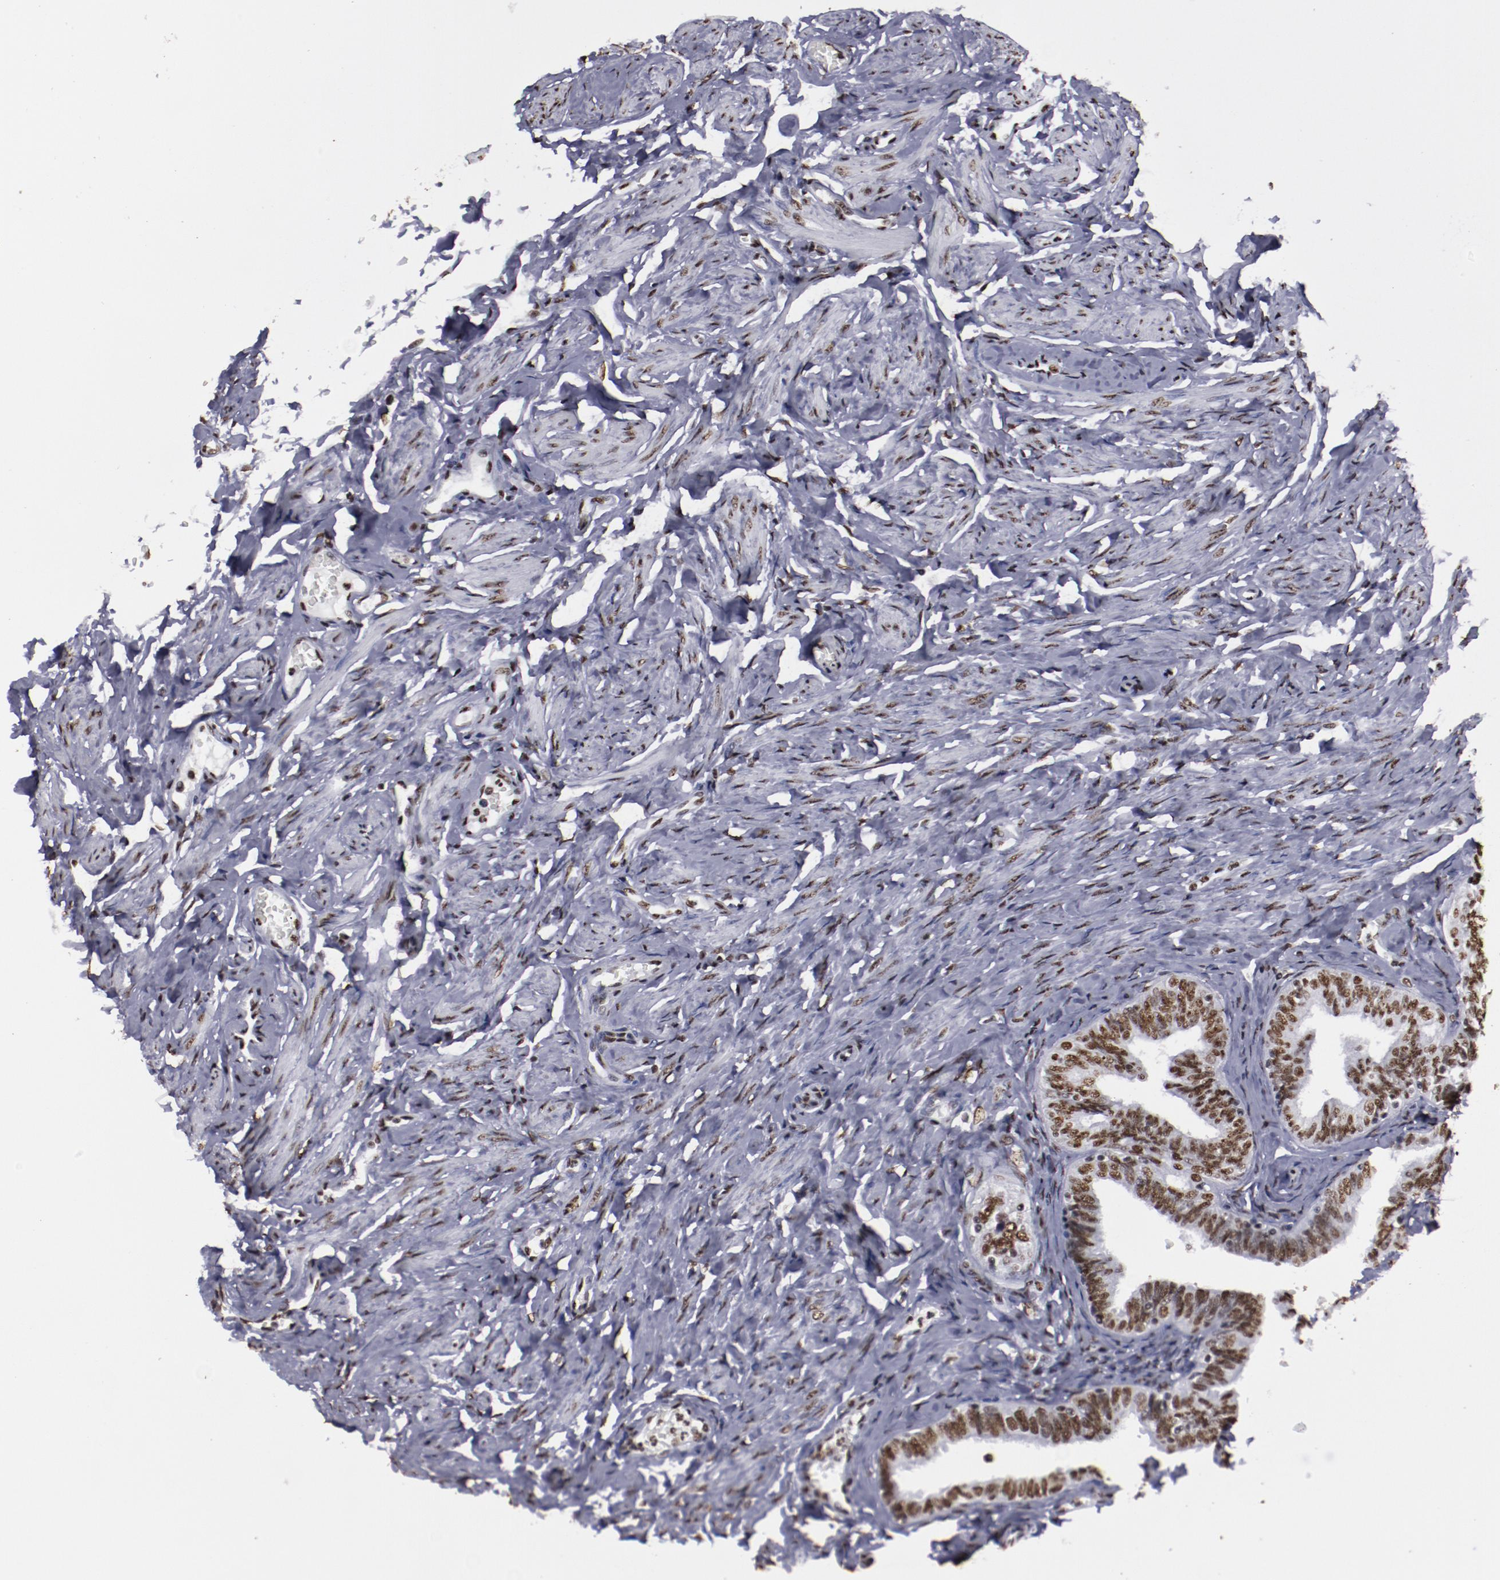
{"staining": {"intensity": "strong", "quantity": ">75%", "location": "nuclear"}, "tissue": "fallopian tube", "cell_type": "Glandular cells", "image_type": "normal", "snomed": [{"axis": "morphology", "description": "Normal tissue, NOS"}, {"axis": "topography", "description": "Fallopian tube"}, {"axis": "topography", "description": "Ovary"}], "caption": "High-magnification brightfield microscopy of unremarkable fallopian tube stained with DAB (brown) and counterstained with hematoxylin (blue). glandular cells exhibit strong nuclear positivity is seen in approximately>75% of cells.", "gene": "HNRNPA1L3", "patient": {"sex": "female", "age": 69}}